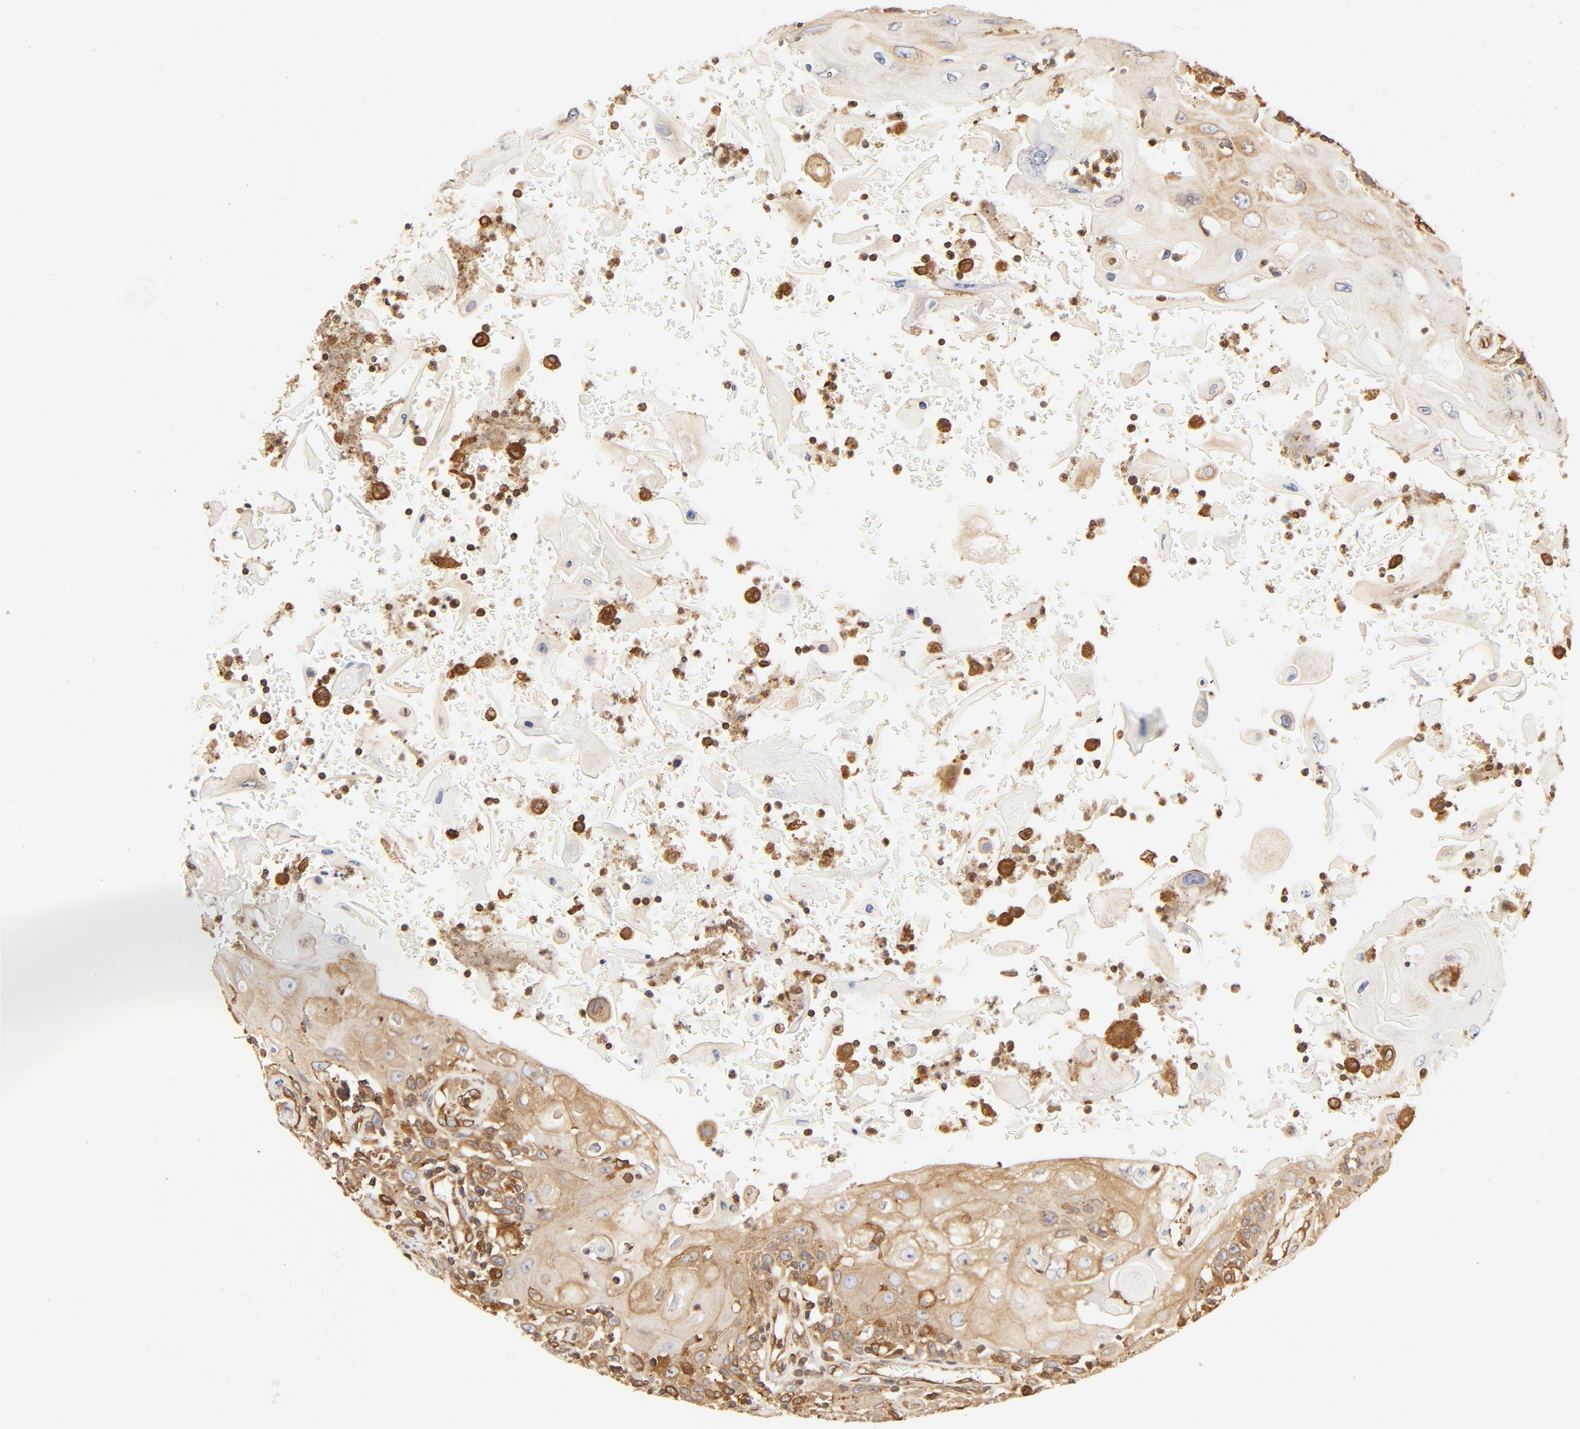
{"staining": {"intensity": "moderate", "quantity": ">75%", "location": "cytoplasmic/membranous"}, "tissue": "head and neck cancer", "cell_type": "Tumor cells", "image_type": "cancer", "snomed": [{"axis": "morphology", "description": "Squamous cell carcinoma, NOS"}, {"axis": "topography", "description": "Oral tissue"}, {"axis": "topography", "description": "Head-Neck"}], "caption": "Head and neck cancer tissue displays moderate cytoplasmic/membranous positivity in about >75% of tumor cells (Brightfield microscopy of DAB IHC at high magnification).", "gene": "BCAP31", "patient": {"sex": "female", "age": 76}}